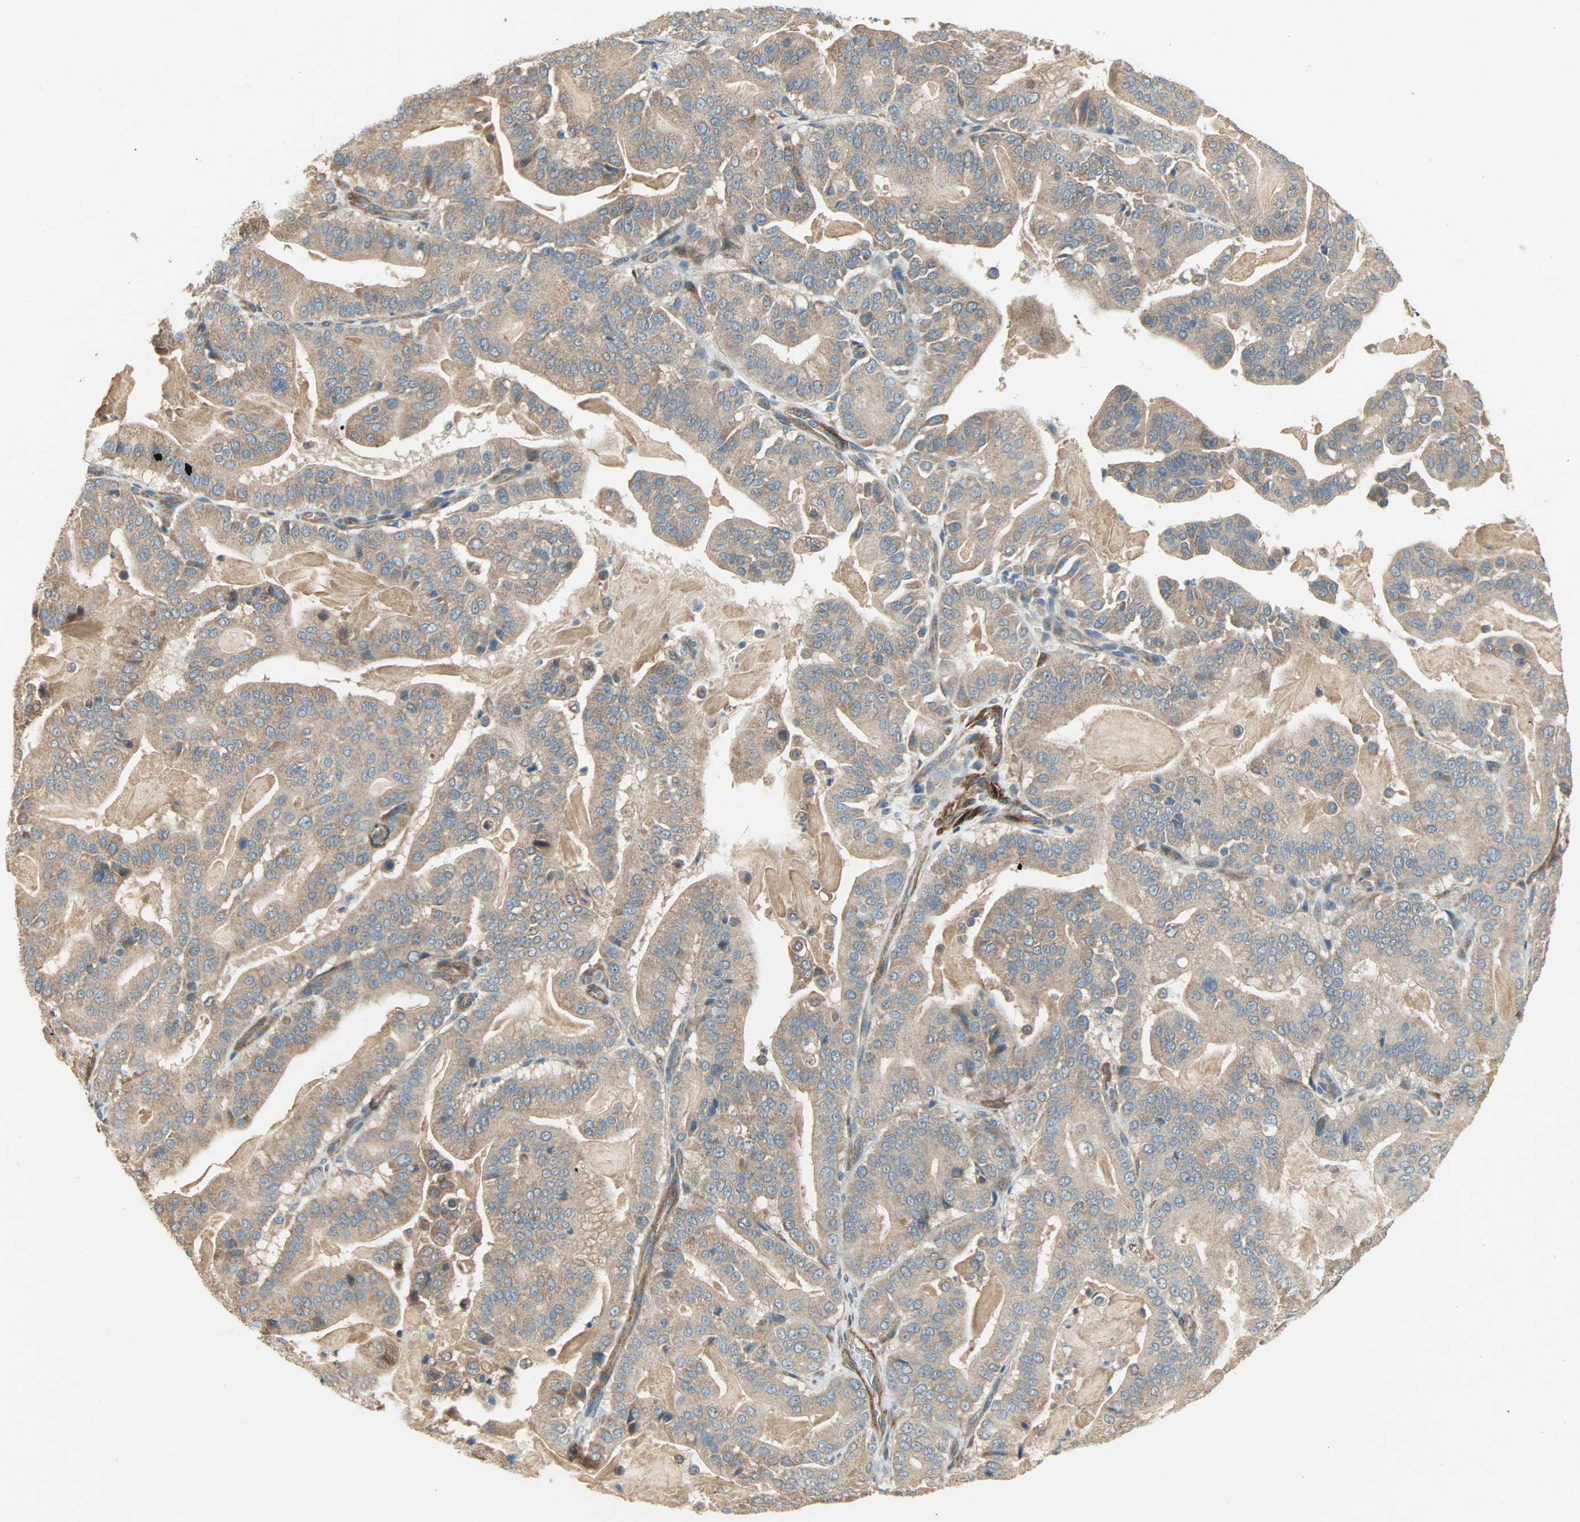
{"staining": {"intensity": "moderate", "quantity": ">75%", "location": "cytoplasmic/membranous"}, "tissue": "pancreatic cancer", "cell_type": "Tumor cells", "image_type": "cancer", "snomed": [{"axis": "morphology", "description": "Adenocarcinoma, NOS"}, {"axis": "topography", "description": "Pancreas"}], "caption": "The image exhibits staining of pancreatic adenocarcinoma, revealing moderate cytoplasmic/membranous protein positivity (brown color) within tumor cells. The staining was performed using DAB, with brown indicating positive protein expression. Nuclei are stained blue with hematoxylin.", "gene": "C1orf198", "patient": {"sex": "male", "age": 63}}